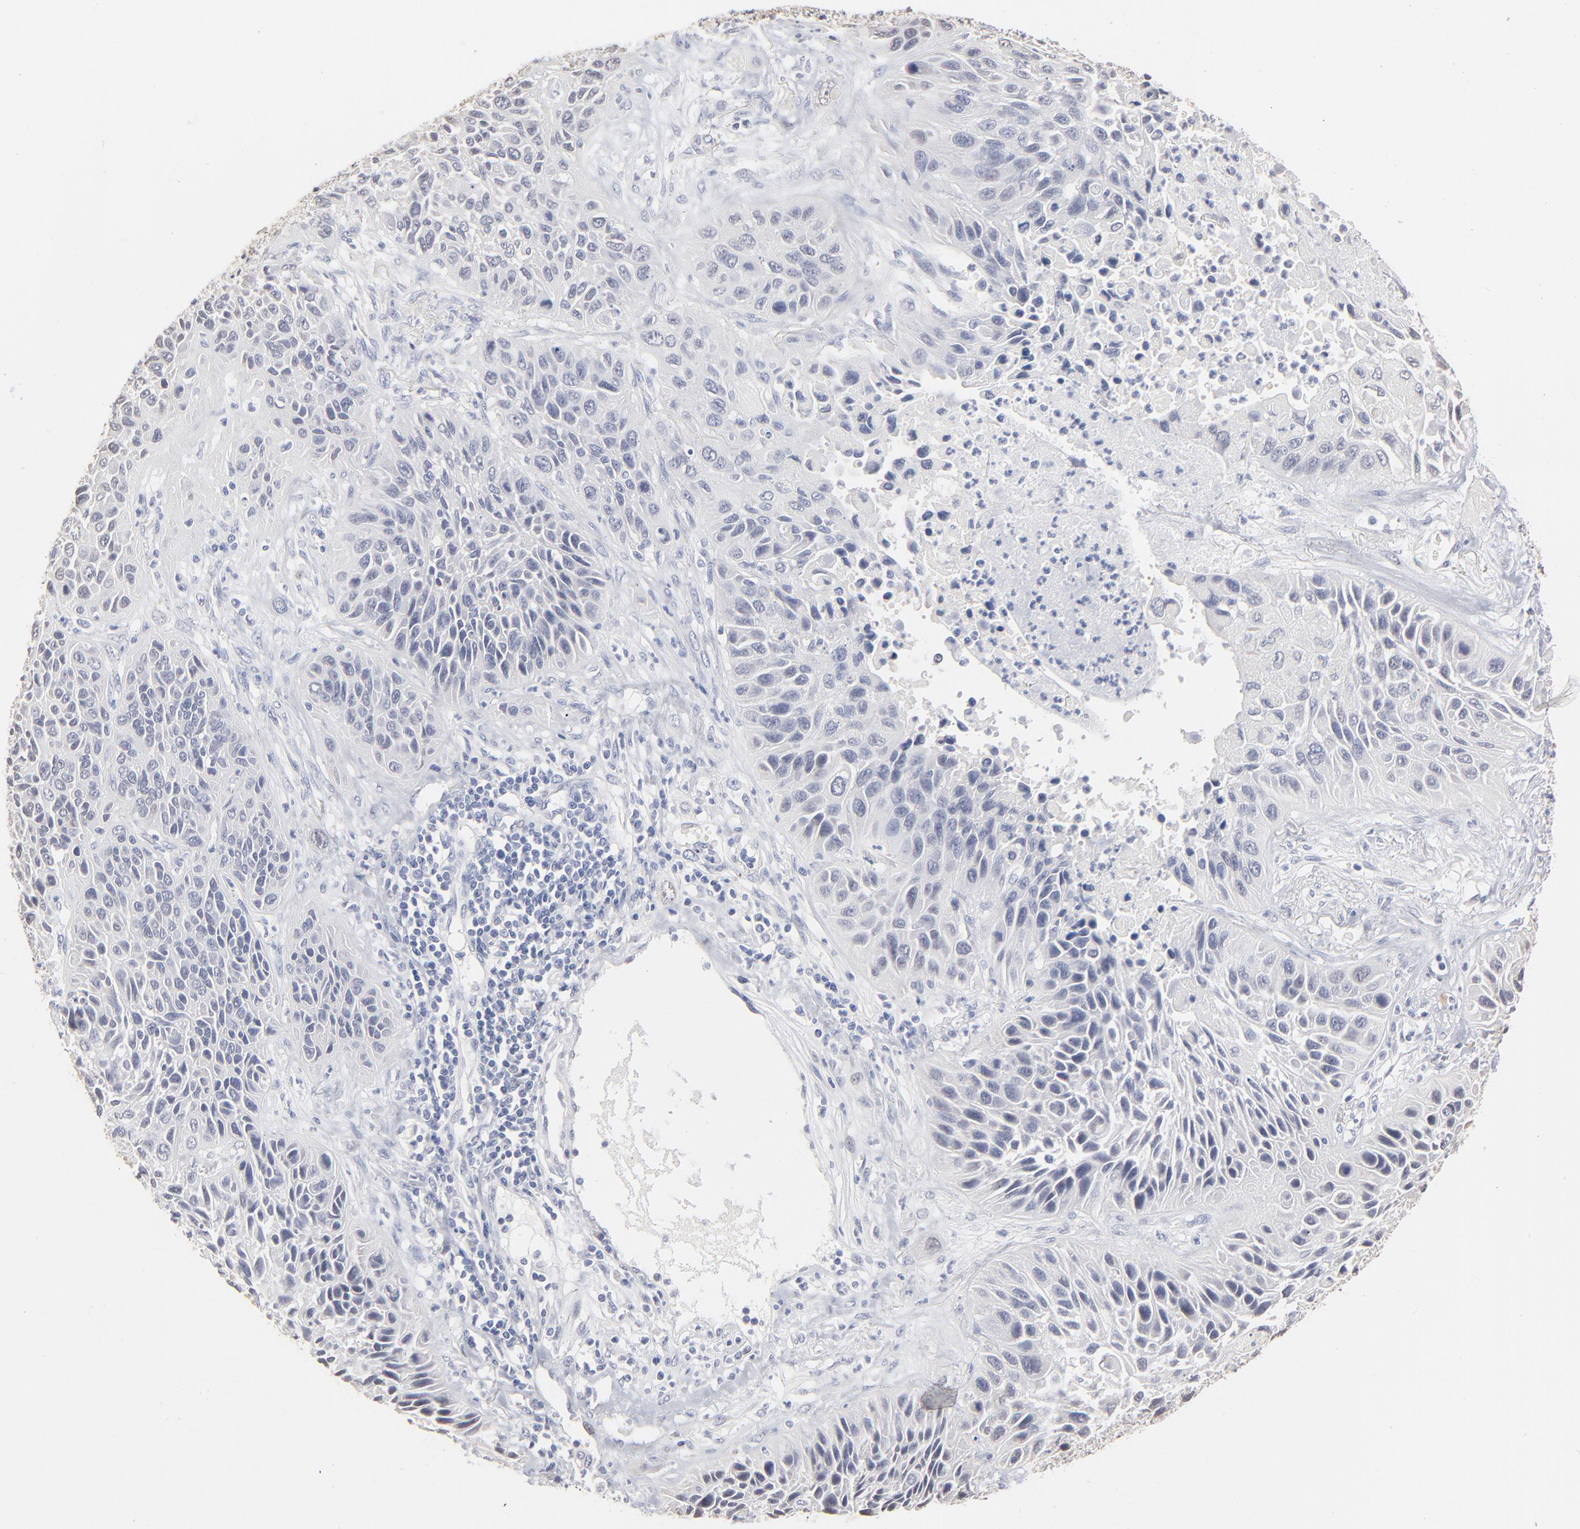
{"staining": {"intensity": "weak", "quantity": "<25%", "location": "cytoplasmic/membranous"}, "tissue": "lung cancer", "cell_type": "Tumor cells", "image_type": "cancer", "snomed": [{"axis": "morphology", "description": "Squamous cell carcinoma, NOS"}, {"axis": "topography", "description": "Lung"}], "caption": "IHC micrograph of squamous cell carcinoma (lung) stained for a protein (brown), which displays no staining in tumor cells.", "gene": "DNAL4", "patient": {"sex": "female", "age": 76}}